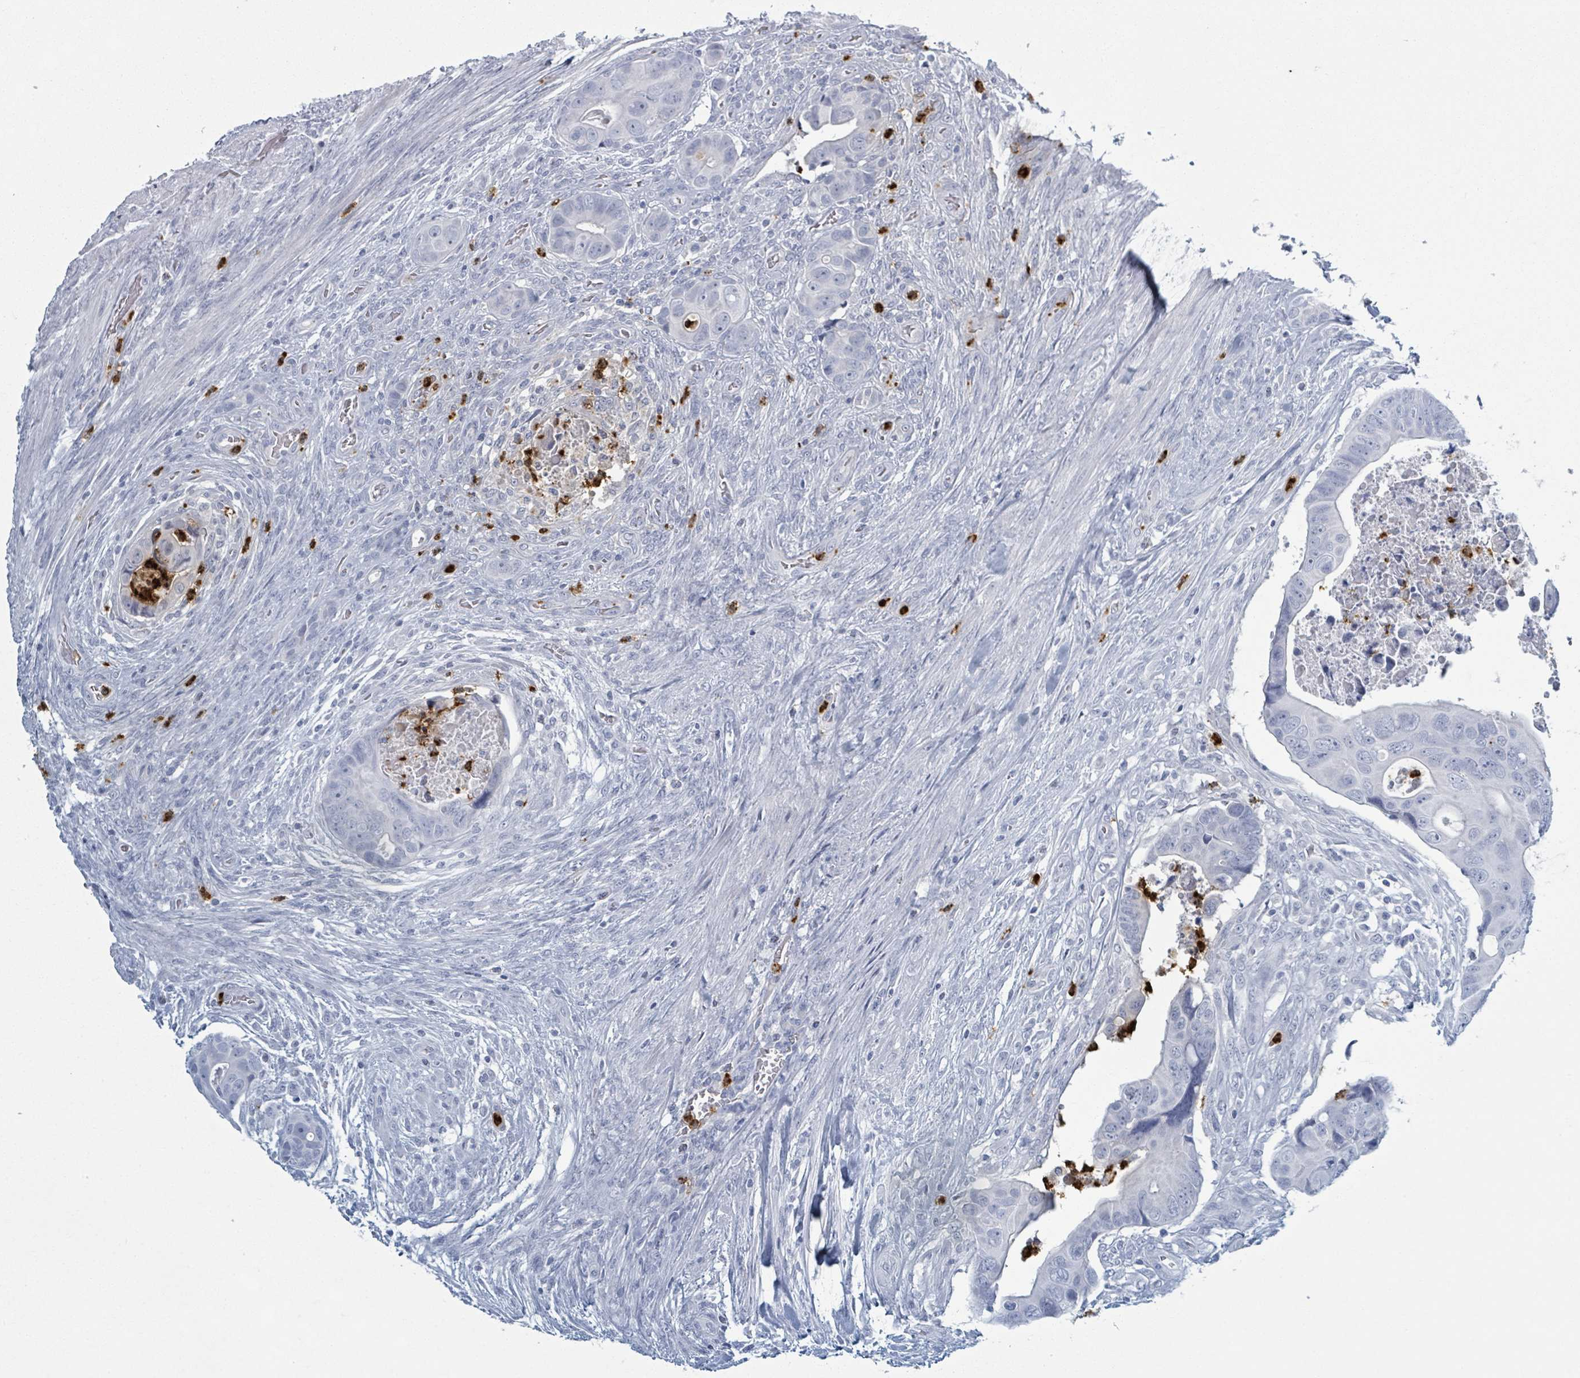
{"staining": {"intensity": "negative", "quantity": "none", "location": "none"}, "tissue": "colorectal cancer", "cell_type": "Tumor cells", "image_type": "cancer", "snomed": [{"axis": "morphology", "description": "Adenocarcinoma, NOS"}, {"axis": "topography", "description": "Rectum"}], "caption": "Tumor cells show no significant protein expression in adenocarcinoma (colorectal).", "gene": "DEFA4", "patient": {"sex": "female", "age": 78}}